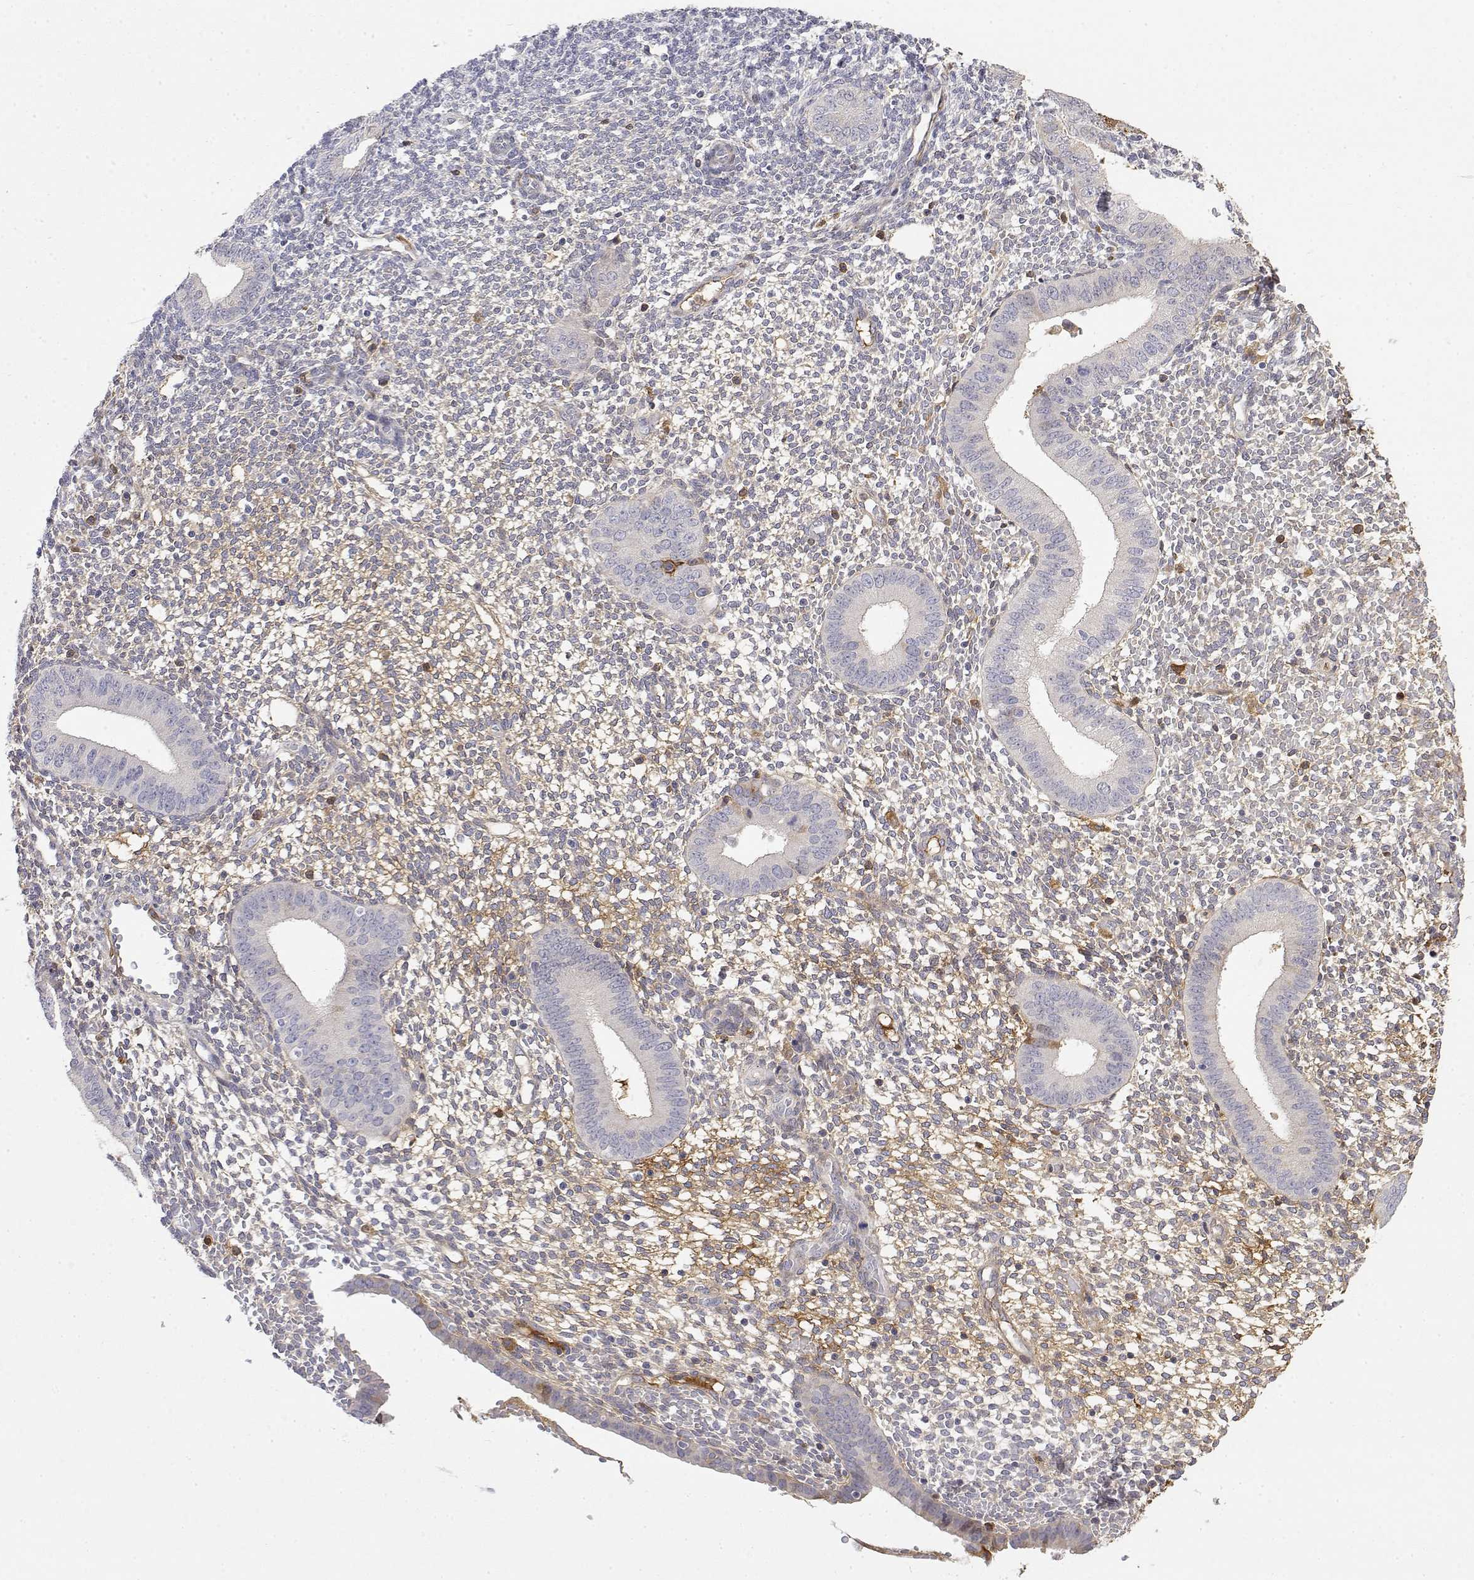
{"staining": {"intensity": "weak", "quantity": "<25%", "location": "cytoplasmic/membranous"}, "tissue": "endometrium", "cell_type": "Cells in endometrial stroma", "image_type": "normal", "snomed": [{"axis": "morphology", "description": "Normal tissue, NOS"}, {"axis": "topography", "description": "Endometrium"}], "caption": "IHC of unremarkable endometrium reveals no expression in cells in endometrial stroma. (DAB IHC with hematoxylin counter stain).", "gene": "IGFBP4", "patient": {"sex": "female", "age": 40}}